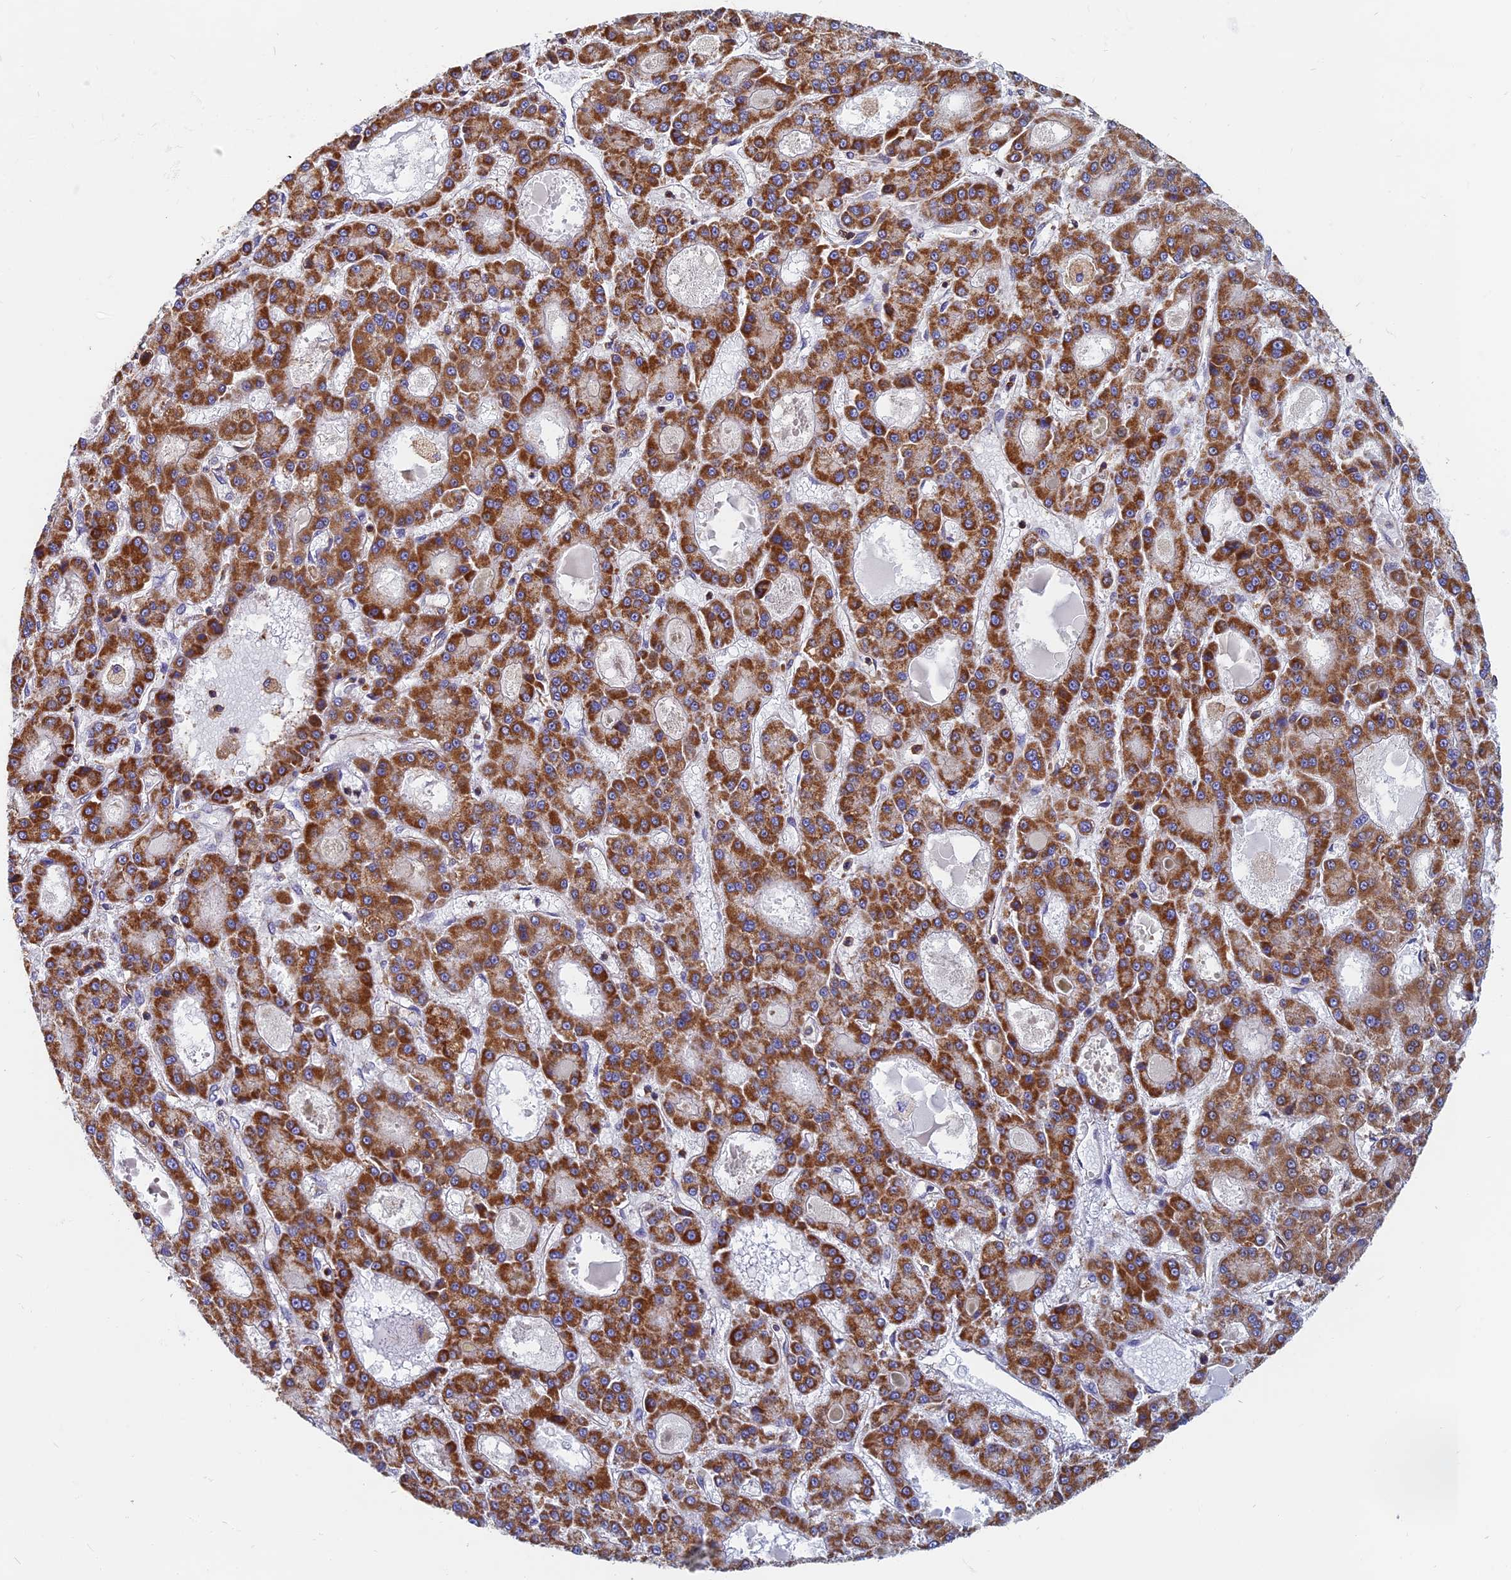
{"staining": {"intensity": "strong", "quantity": ">75%", "location": "cytoplasmic/membranous"}, "tissue": "liver cancer", "cell_type": "Tumor cells", "image_type": "cancer", "snomed": [{"axis": "morphology", "description": "Carcinoma, Hepatocellular, NOS"}, {"axis": "topography", "description": "Liver"}], "caption": "Liver hepatocellular carcinoma stained for a protein demonstrates strong cytoplasmic/membranous positivity in tumor cells. The staining was performed using DAB (3,3'-diaminobenzidine) to visualize the protein expression in brown, while the nuclei were stained in blue with hematoxylin (Magnification: 20x).", "gene": "HSD17B8", "patient": {"sex": "male", "age": 70}}